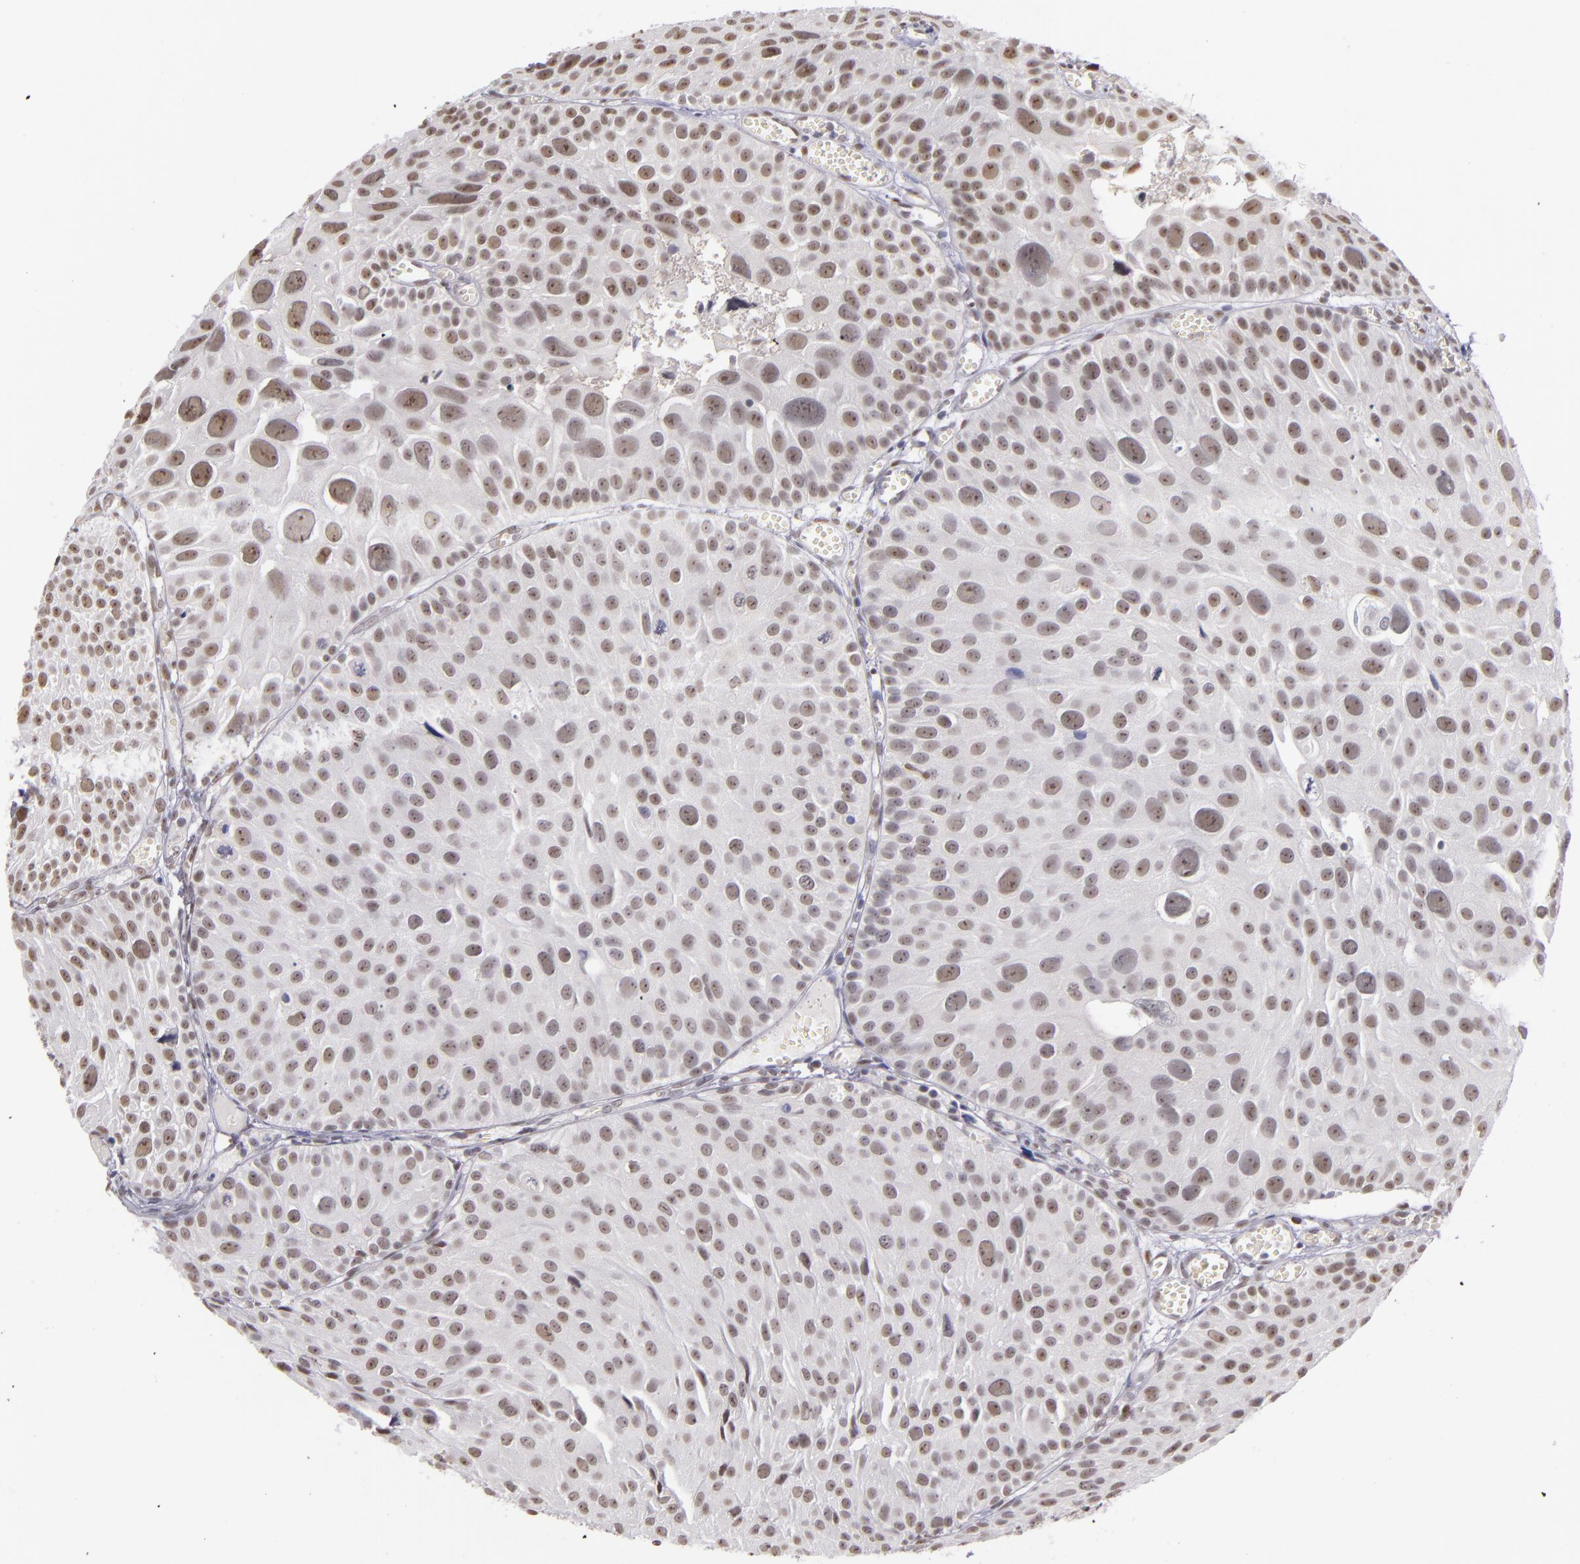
{"staining": {"intensity": "weak", "quantity": ">75%", "location": "nuclear"}, "tissue": "urothelial cancer", "cell_type": "Tumor cells", "image_type": "cancer", "snomed": [{"axis": "morphology", "description": "Urothelial carcinoma, High grade"}, {"axis": "topography", "description": "Urinary bladder"}], "caption": "DAB (3,3'-diaminobenzidine) immunohistochemical staining of high-grade urothelial carcinoma demonstrates weak nuclear protein positivity in approximately >75% of tumor cells.", "gene": "NCOR2", "patient": {"sex": "female", "age": 78}}